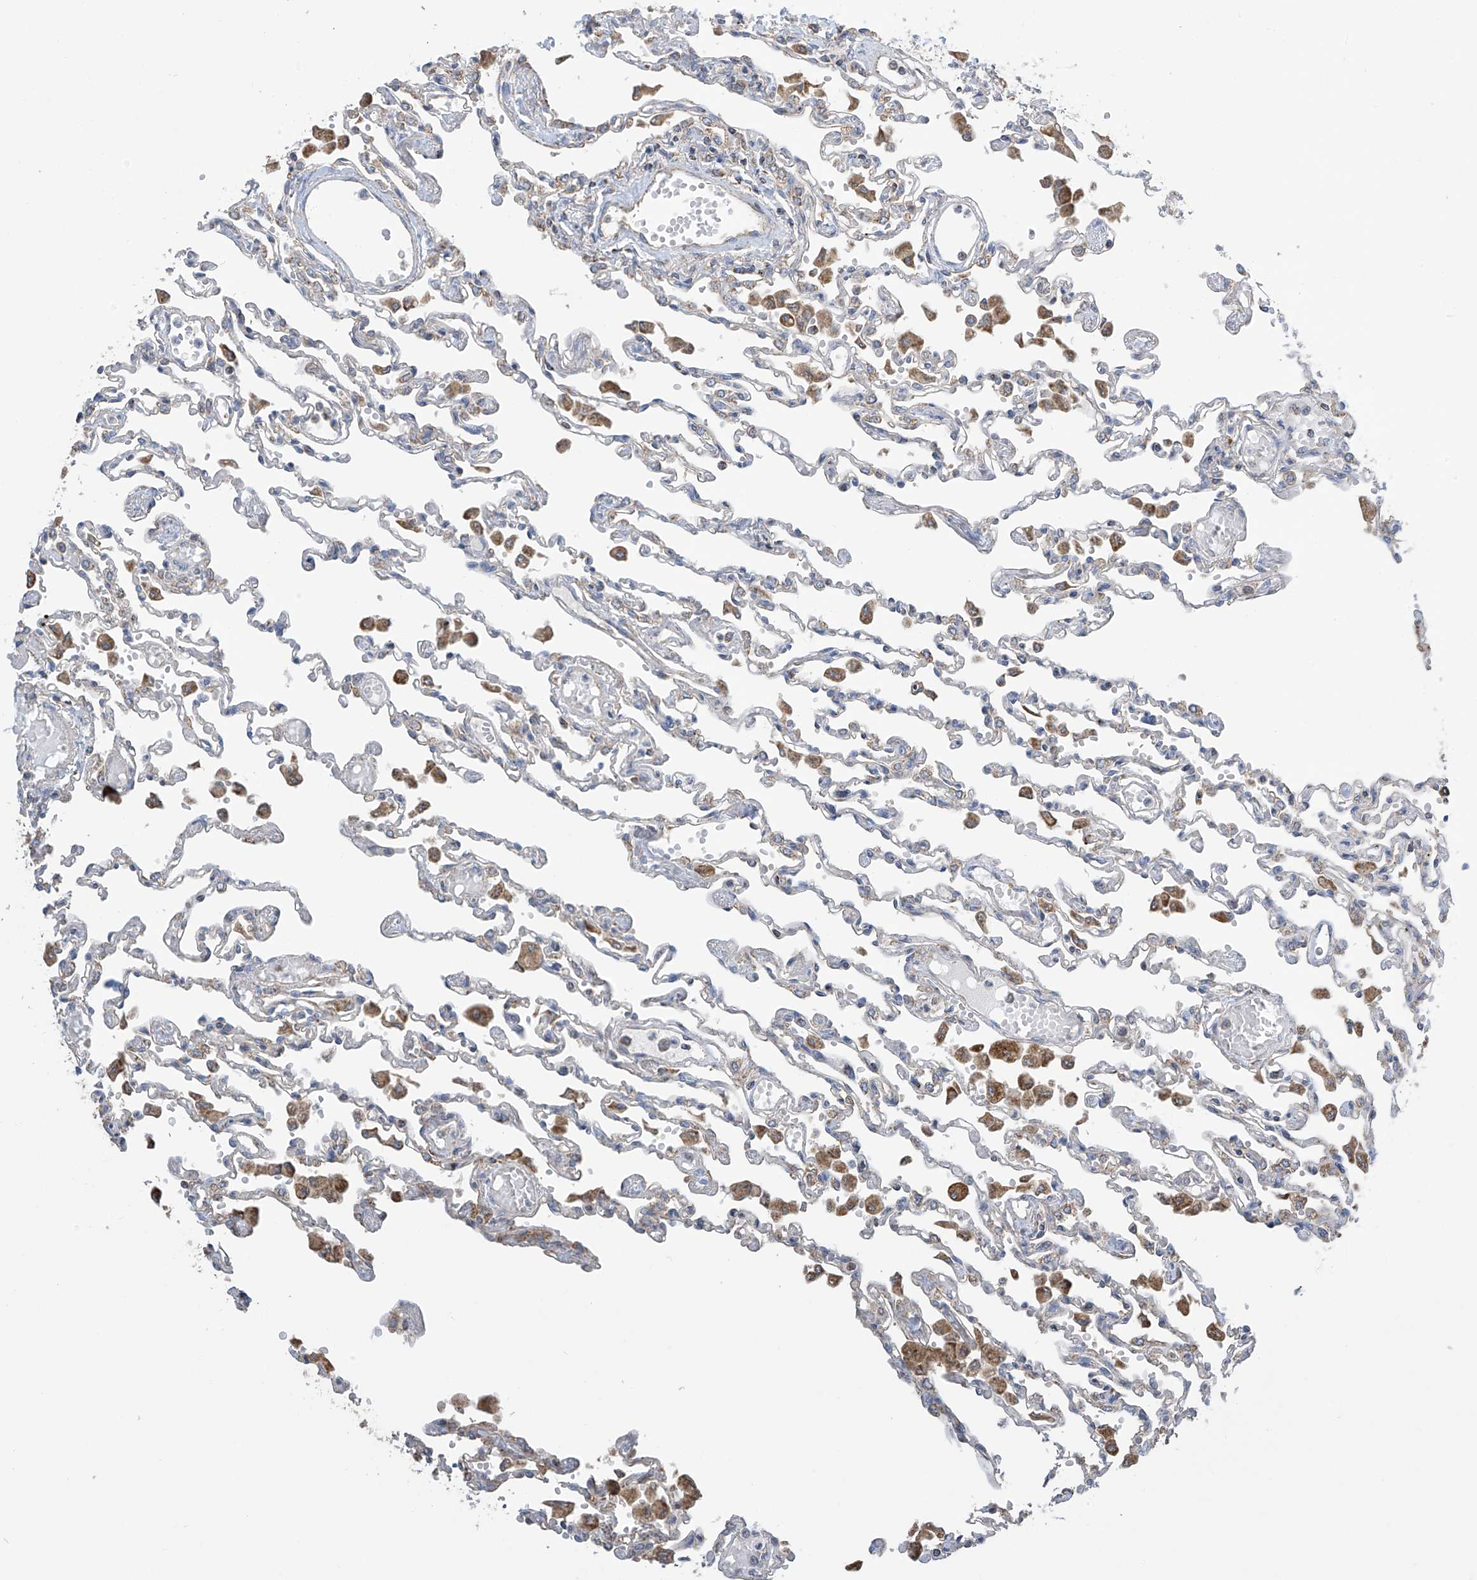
{"staining": {"intensity": "moderate", "quantity": "<25%", "location": "cytoplasmic/membranous"}, "tissue": "lung", "cell_type": "Alveolar cells", "image_type": "normal", "snomed": [{"axis": "morphology", "description": "Normal tissue, NOS"}, {"axis": "topography", "description": "Bronchus"}, {"axis": "topography", "description": "Lung"}], "caption": "This is a photomicrograph of IHC staining of normal lung, which shows moderate expression in the cytoplasmic/membranous of alveolar cells.", "gene": "PNPT1", "patient": {"sex": "female", "age": 49}}